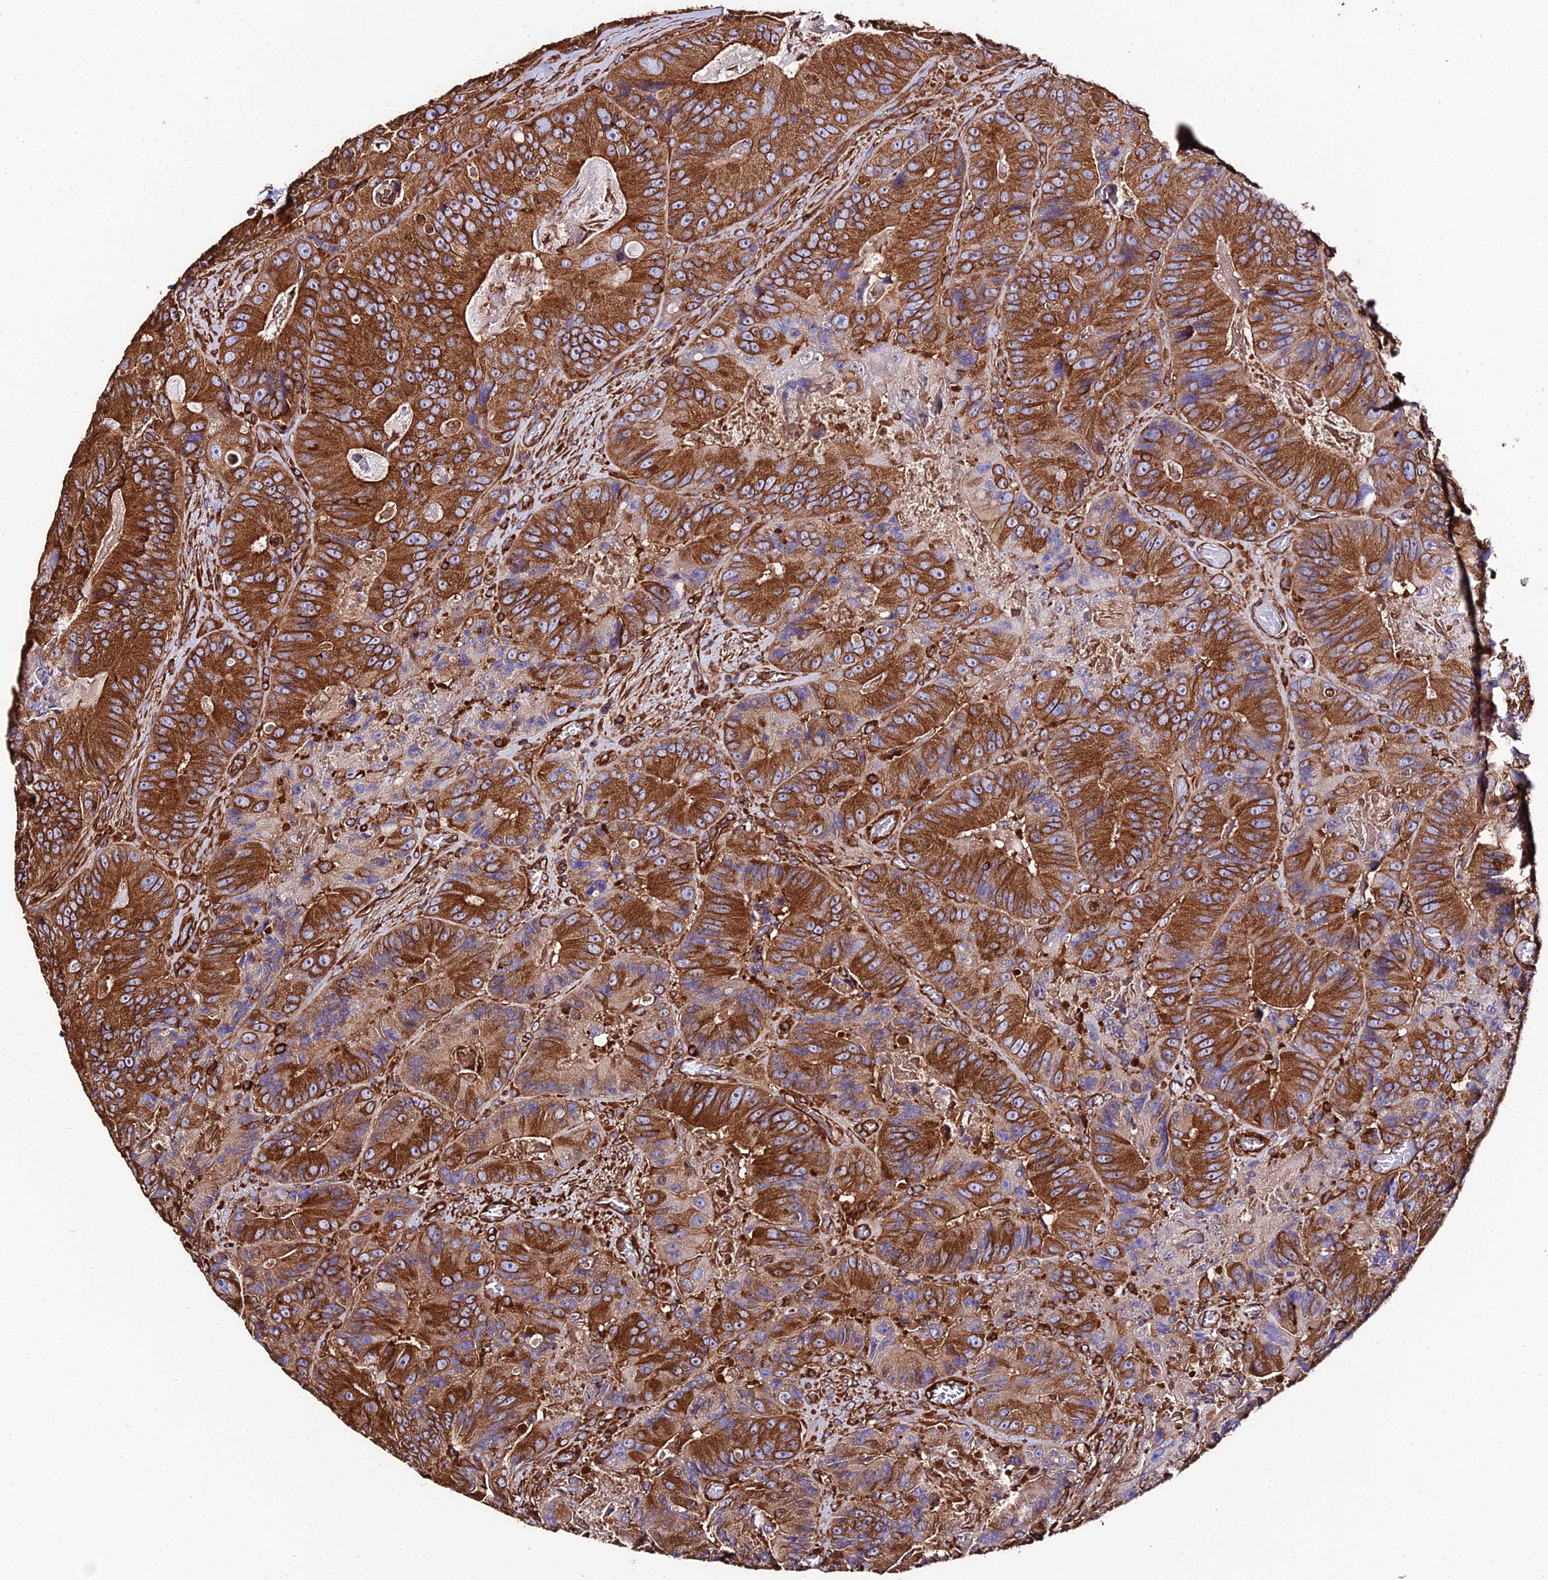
{"staining": {"intensity": "strong", "quantity": ">75%", "location": "cytoplasmic/membranous"}, "tissue": "colorectal cancer", "cell_type": "Tumor cells", "image_type": "cancer", "snomed": [{"axis": "morphology", "description": "Adenocarcinoma, NOS"}, {"axis": "topography", "description": "Colon"}], "caption": "Immunohistochemical staining of human colorectal cancer shows strong cytoplasmic/membranous protein staining in about >75% of tumor cells. (IHC, brightfield microscopy, high magnification).", "gene": "TUBA3D", "patient": {"sex": "female", "age": 86}}